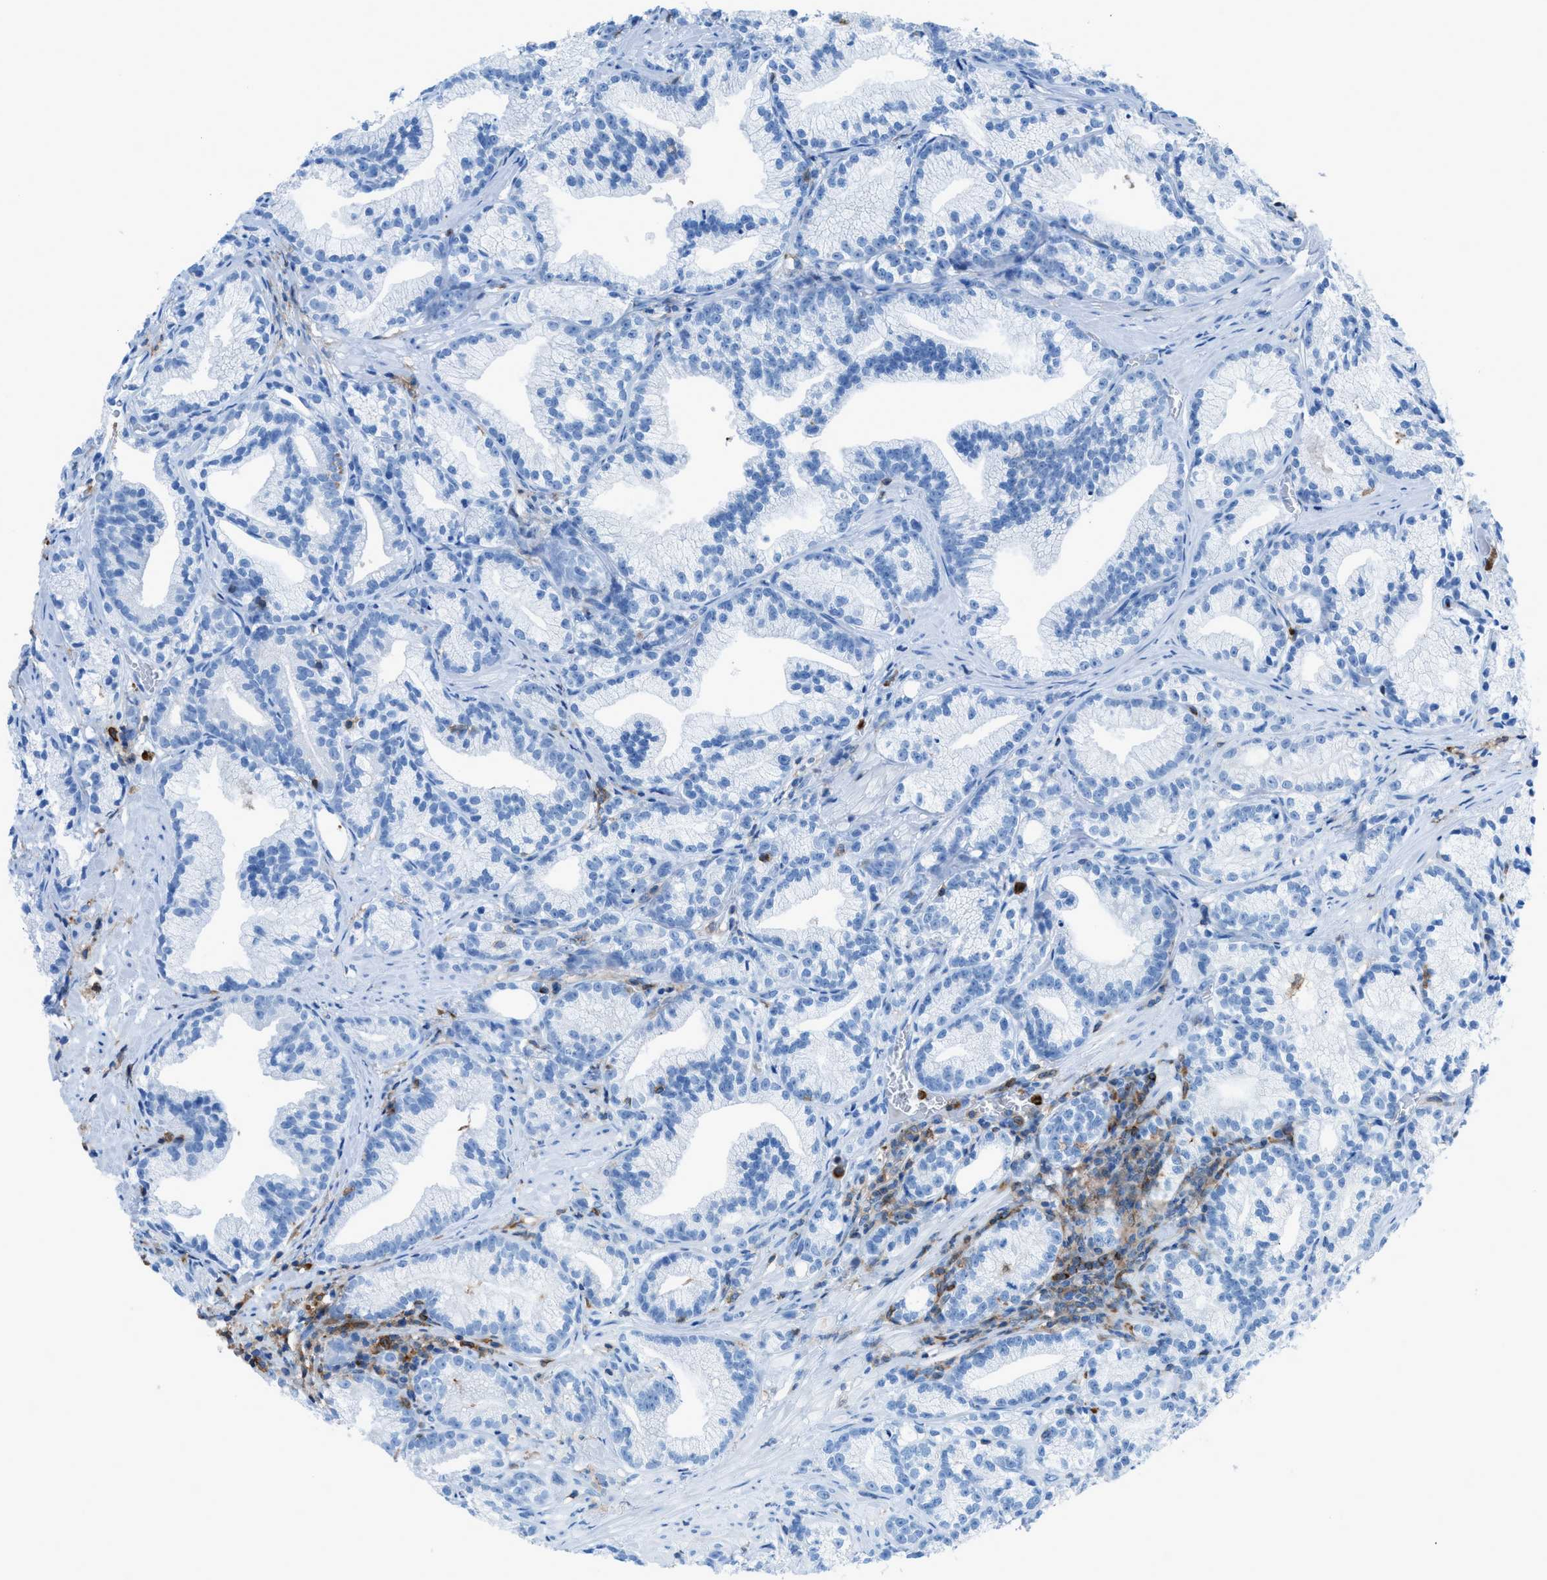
{"staining": {"intensity": "negative", "quantity": "none", "location": "none"}, "tissue": "prostate cancer", "cell_type": "Tumor cells", "image_type": "cancer", "snomed": [{"axis": "morphology", "description": "Adenocarcinoma, Low grade"}, {"axis": "topography", "description": "Prostate"}], "caption": "This is an IHC image of human low-grade adenocarcinoma (prostate). There is no staining in tumor cells.", "gene": "ITGB2", "patient": {"sex": "male", "age": 89}}